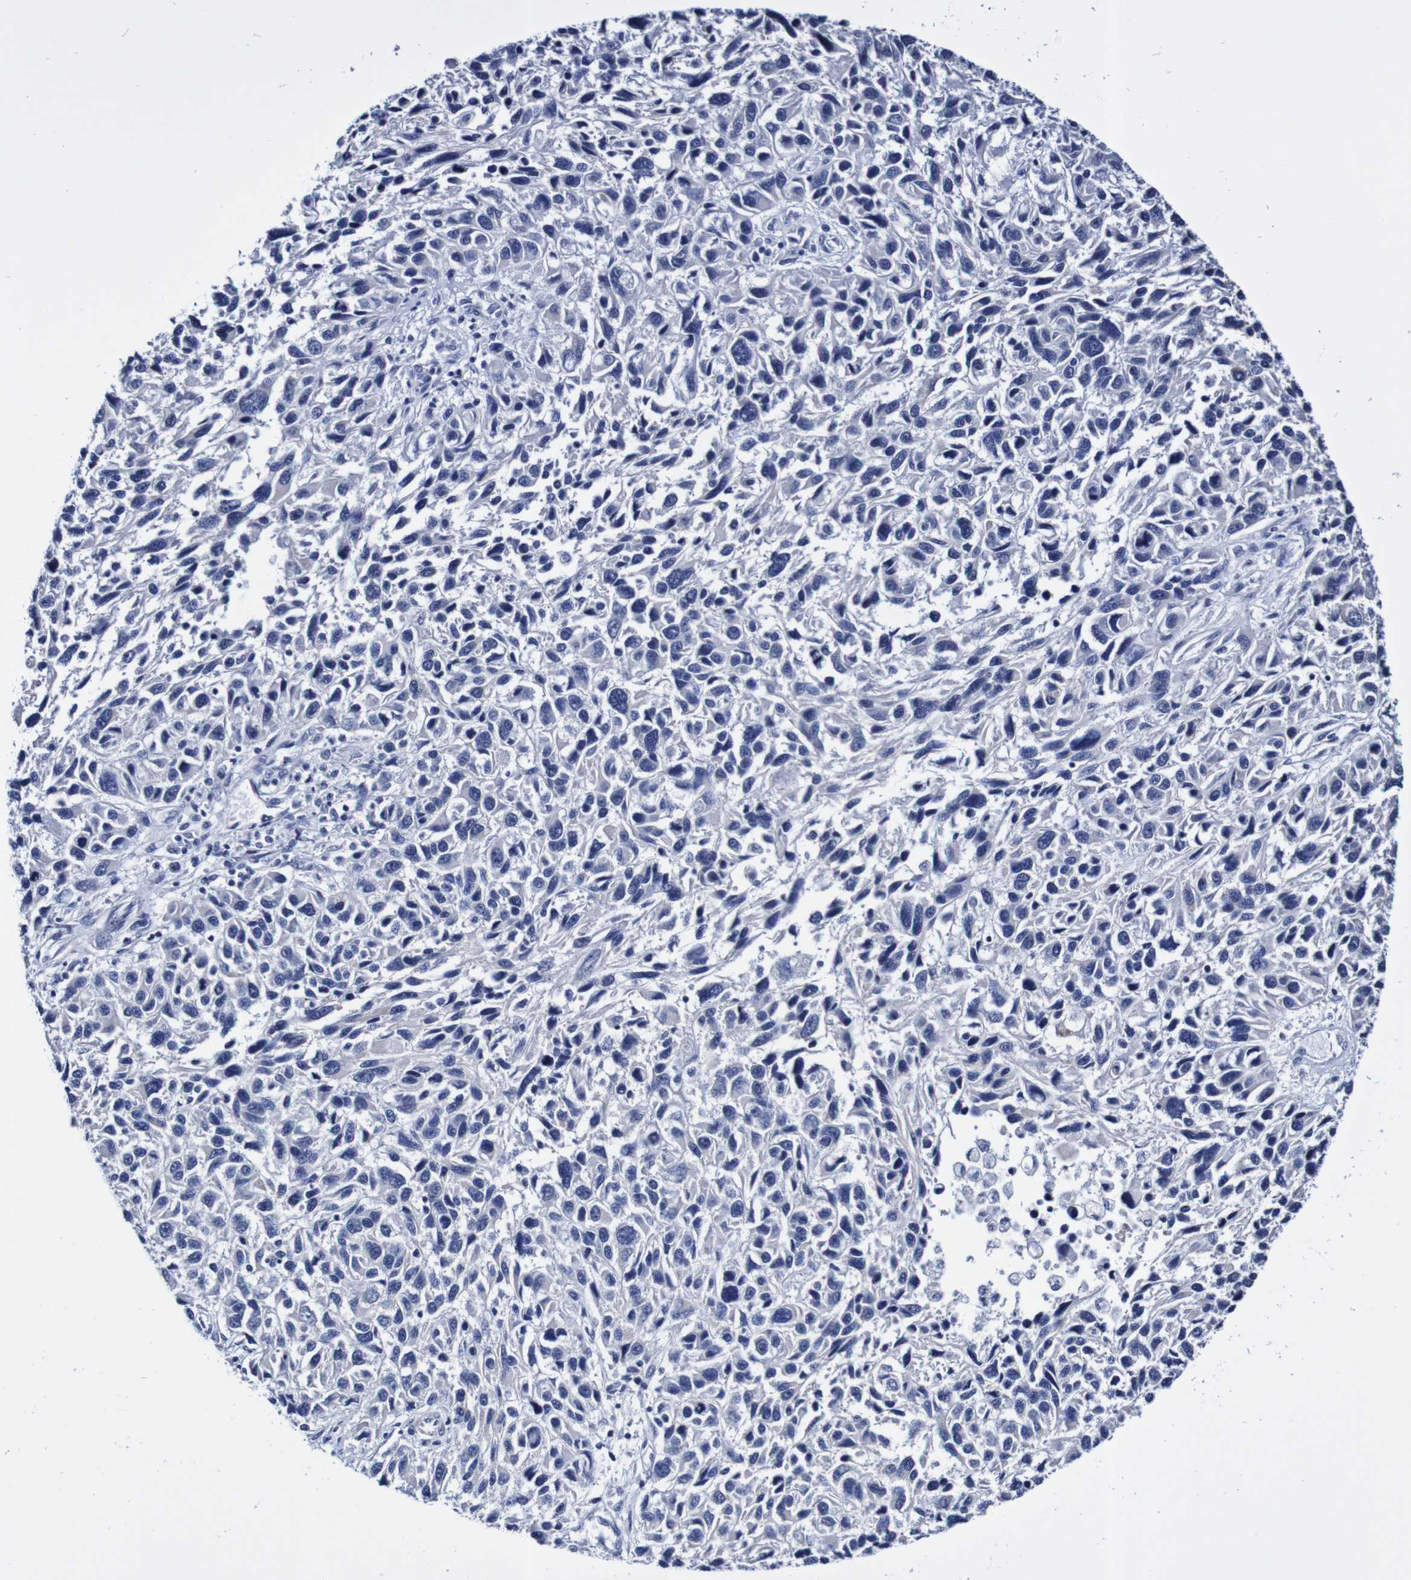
{"staining": {"intensity": "negative", "quantity": "none", "location": "none"}, "tissue": "melanoma", "cell_type": "Tumor cells", "image_type": "cancer", "snomed": [{"axis": "morphology", "description": "Malignant melanoma, NOS"}, {"axis": "topography", "description": "Skin"}], "caption": "IHC micrograph of melanoma stained for a protein (brown), which demonstrates no staining in tumor cells.", "gene": "ACVR1C", "patient": {"sex": "male", "age": 53}}